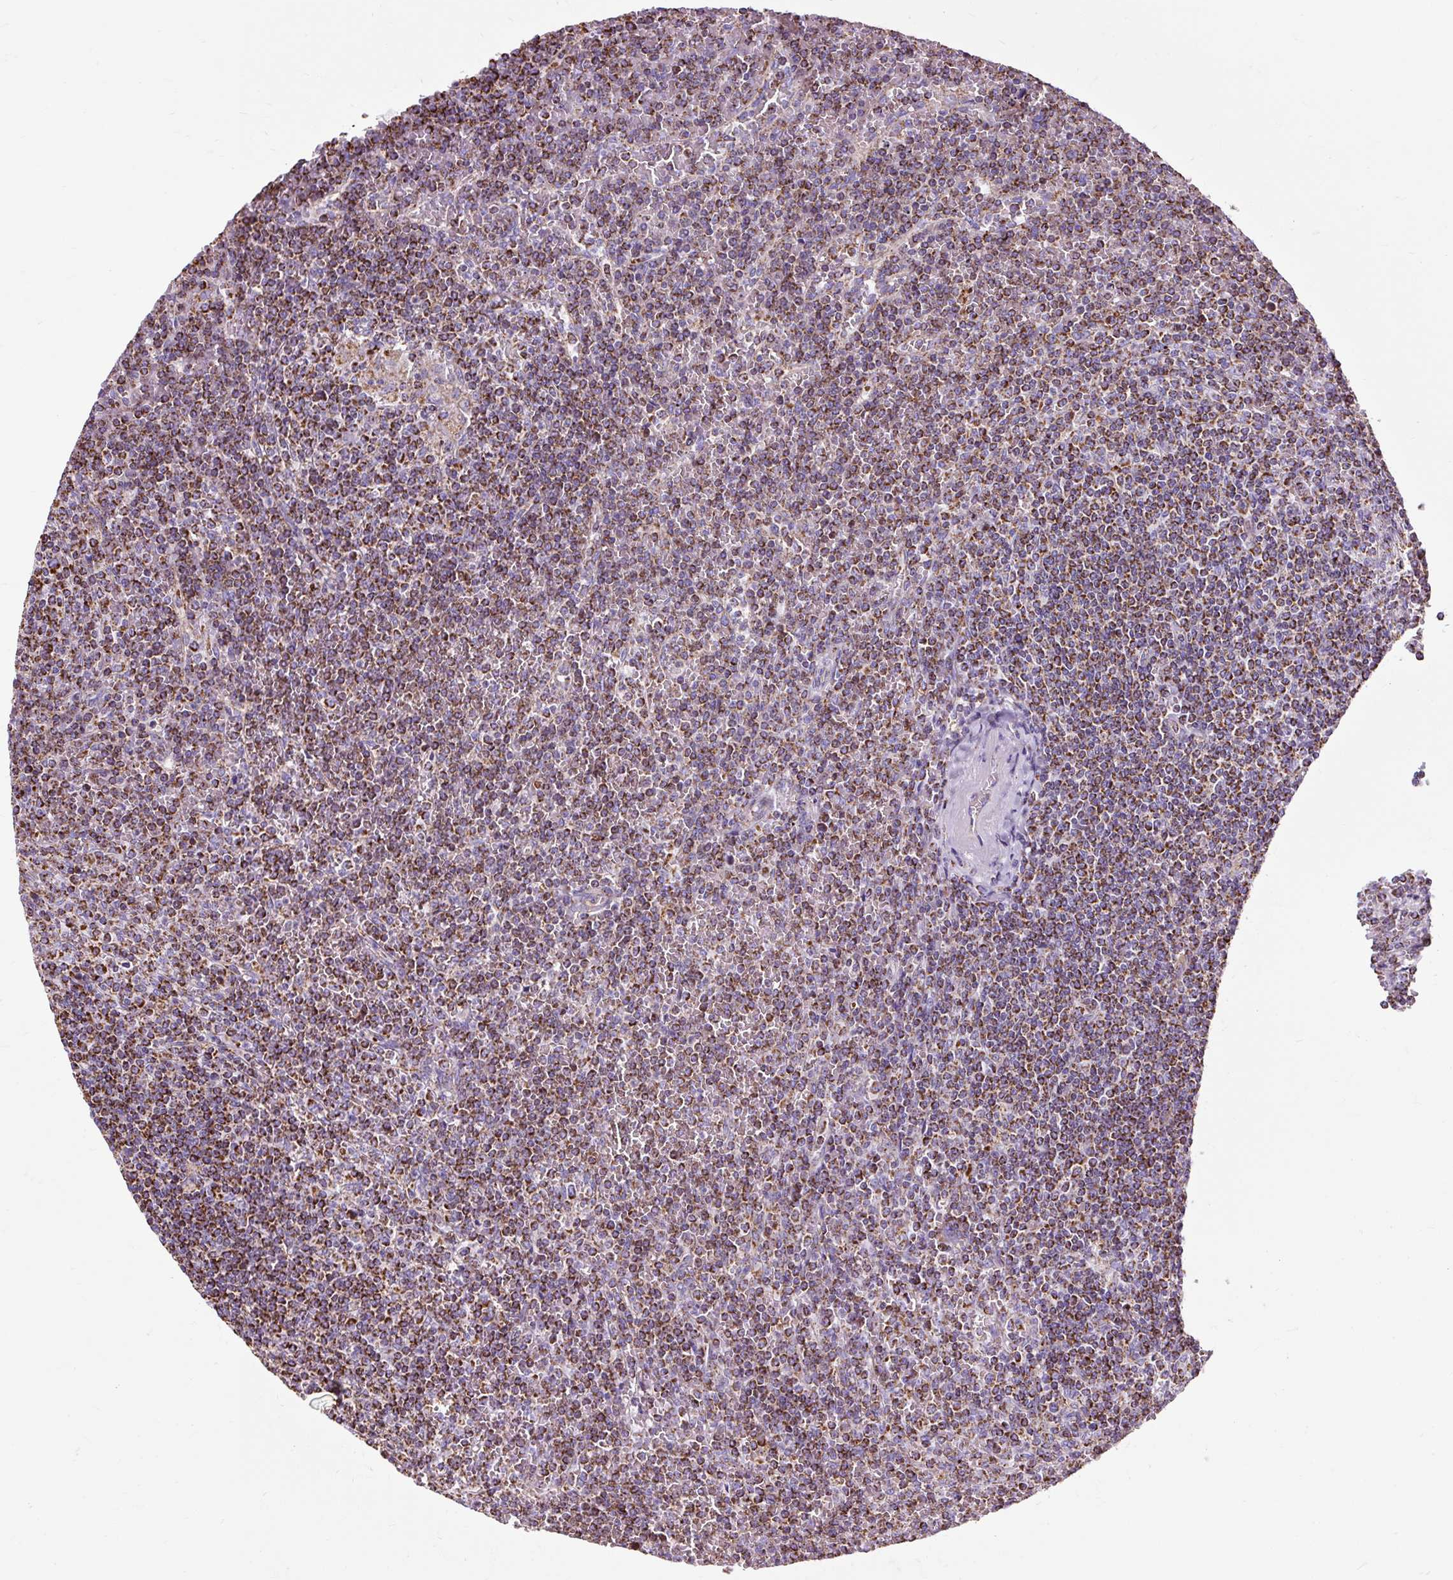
{"staining": {"intensity": "strong", "quantity": ">75%", "location": "cytoplasmic/membranous"}, "tissue": "lymphoma", "cell_type": "Tumor cells", "image_type": "cancer", "snomed": [{"axis": "morphology", "description": "Malignant lymphoma, non-Hodgkin's type, Low grade"}, {"axis": "topography", "description": "Spleen"}], "caption": "A high amount of strong cytoplasmic/membranous expression is identified in approximately >75% of tumor cells in lymphoma tissue. The staining is performed using DAB brown chromogen to label protein expression. The nuclei are counter-stained blue using hematoxylin.", "gene": "DLAT", "patient": {"sex": "female", "age": 19}}